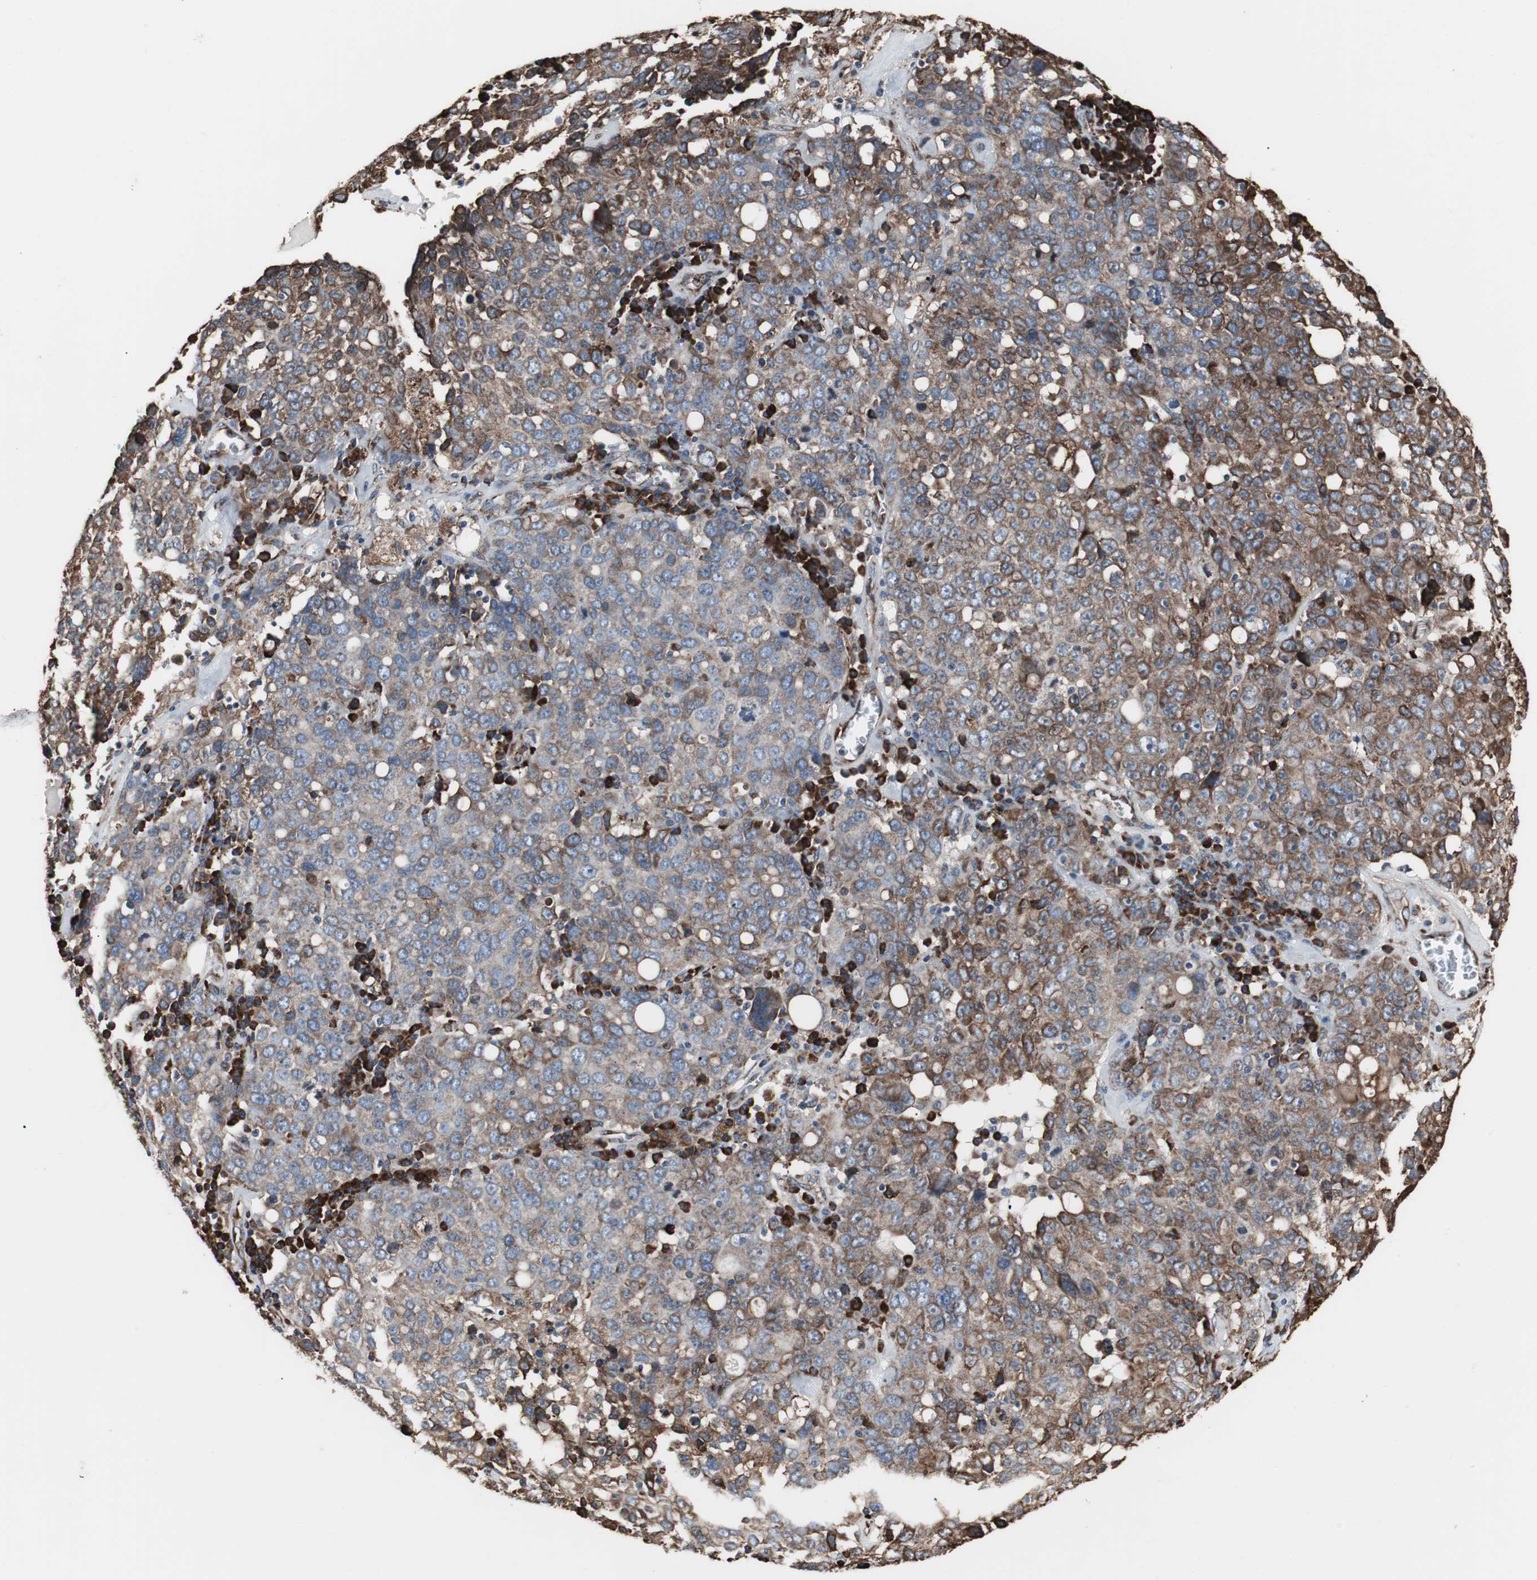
{"staining": {"intensity": "moderate", "quantity": ">75%", "location": "cytoplasmic/membranous"}, "tissue": "ovarian cancer", "cell_type": "Tumor cells", "image_type": "cancer", "snomed": [{"axis": "morphology", "description": "Carcinoma, endometroid"}, {"axis": "topography", "description": "Ovary"}], "caption": "Immunohistochemical staining of human ovarian endometroid carcinoma shows moderate cytoplasmic/membranous protein expression in about >75% of tumor cells.", "gene": "CALU", "patient": {"sex": "female", "age": 62}}